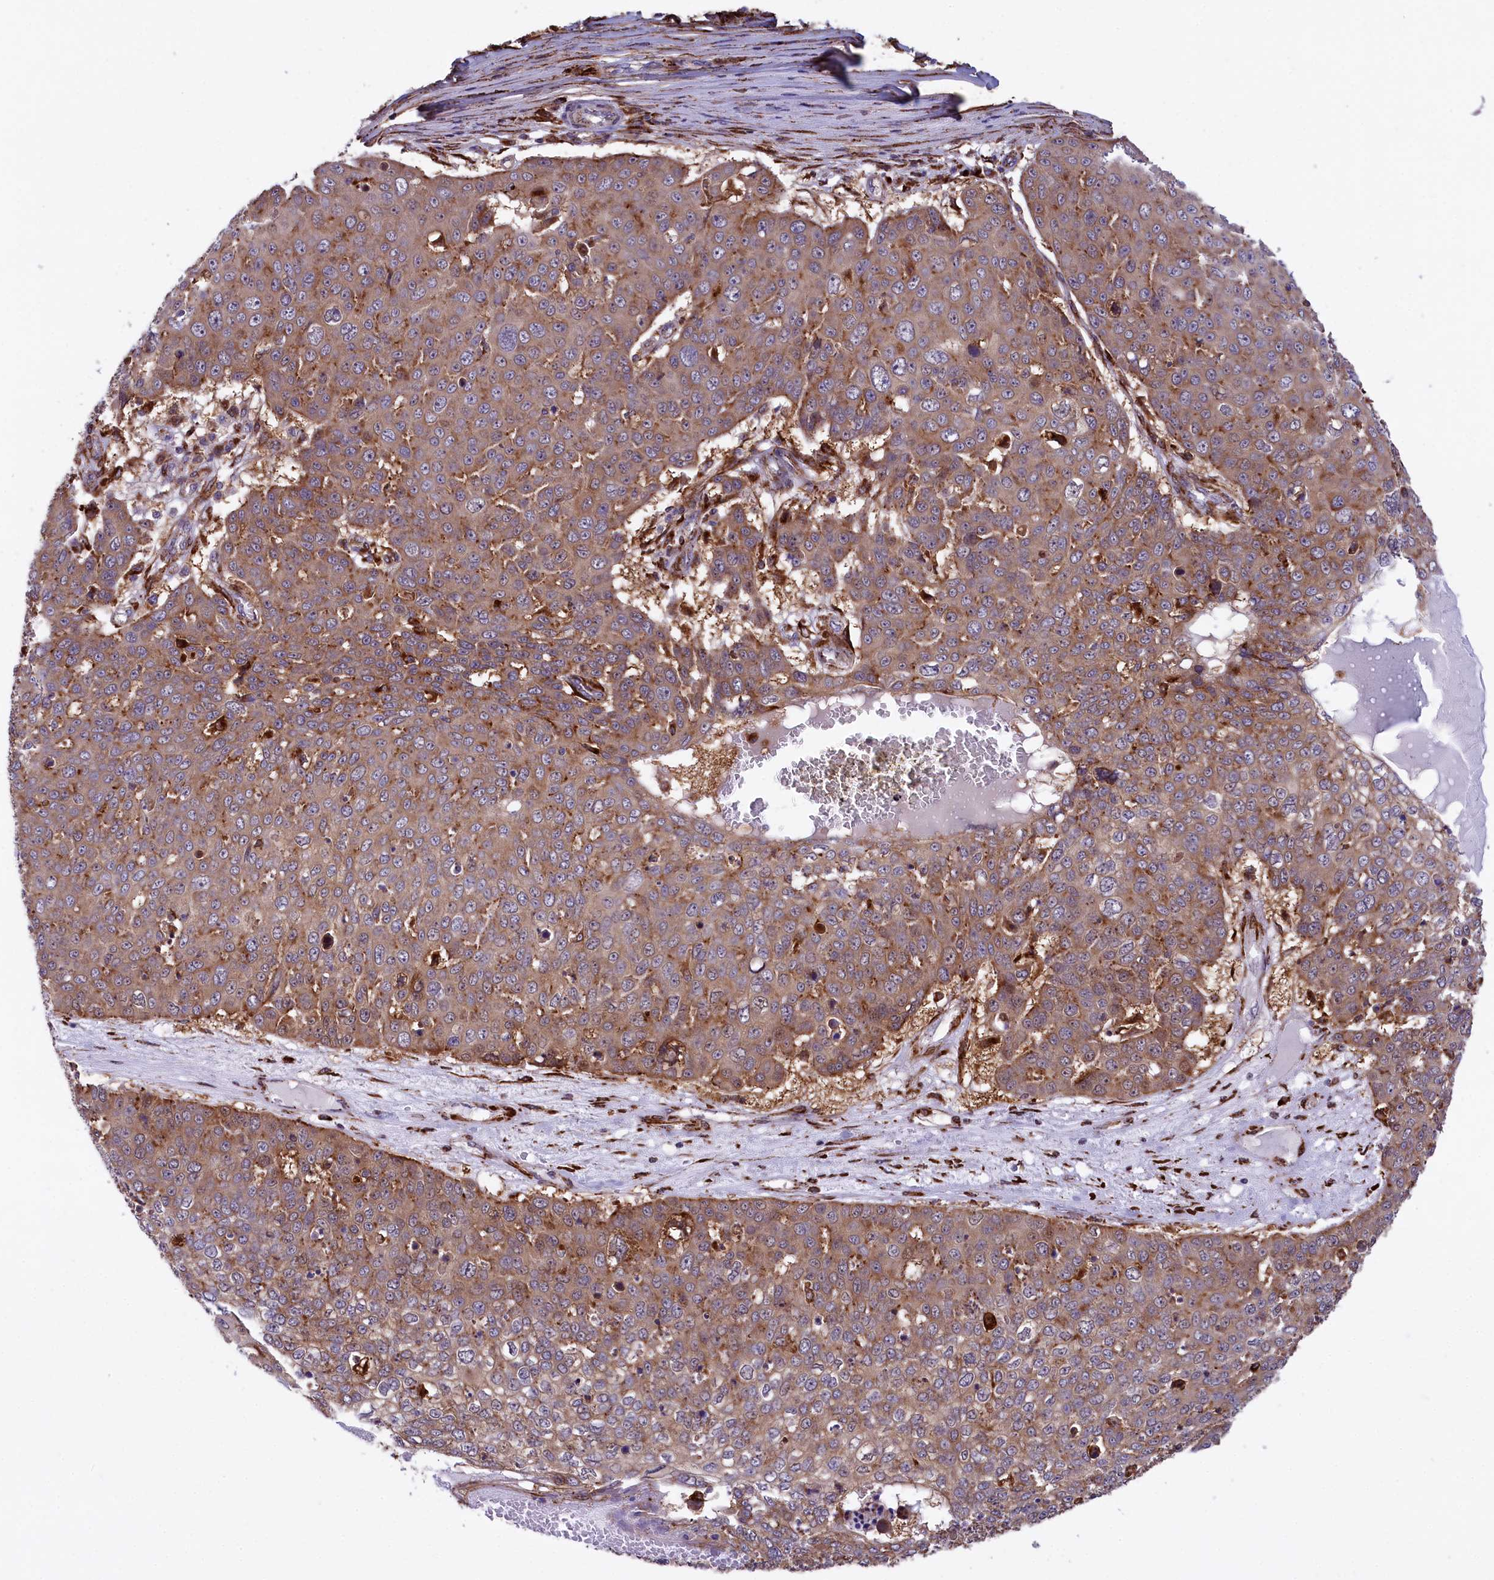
{"staining": {"intensity": "moderate", "quantity": "25%-75%", "location": "cytoplasmic/membranous"}, "tissue": "skin cancer", "cell_type": "Tumor cells", "image_type": "cancer", "snomed": [{"axis": "morphology", "description": "Squamous cell carcinoma, NOS"}, {"axis": "topography", "description": "Skin"}], "caption": "Immunohistochemical staining of human skin cancer exhibits medium levels of moderate cytoplasmic/membranous staining in about 25%-75% of tumor cells. The staining is performed using DAB brown chromogen to label protein expression. The nuclei are counter-stained blue using hematoxylin.", "gene": "MAN2B1", "patient": {"sex": "male", "age": 71}}